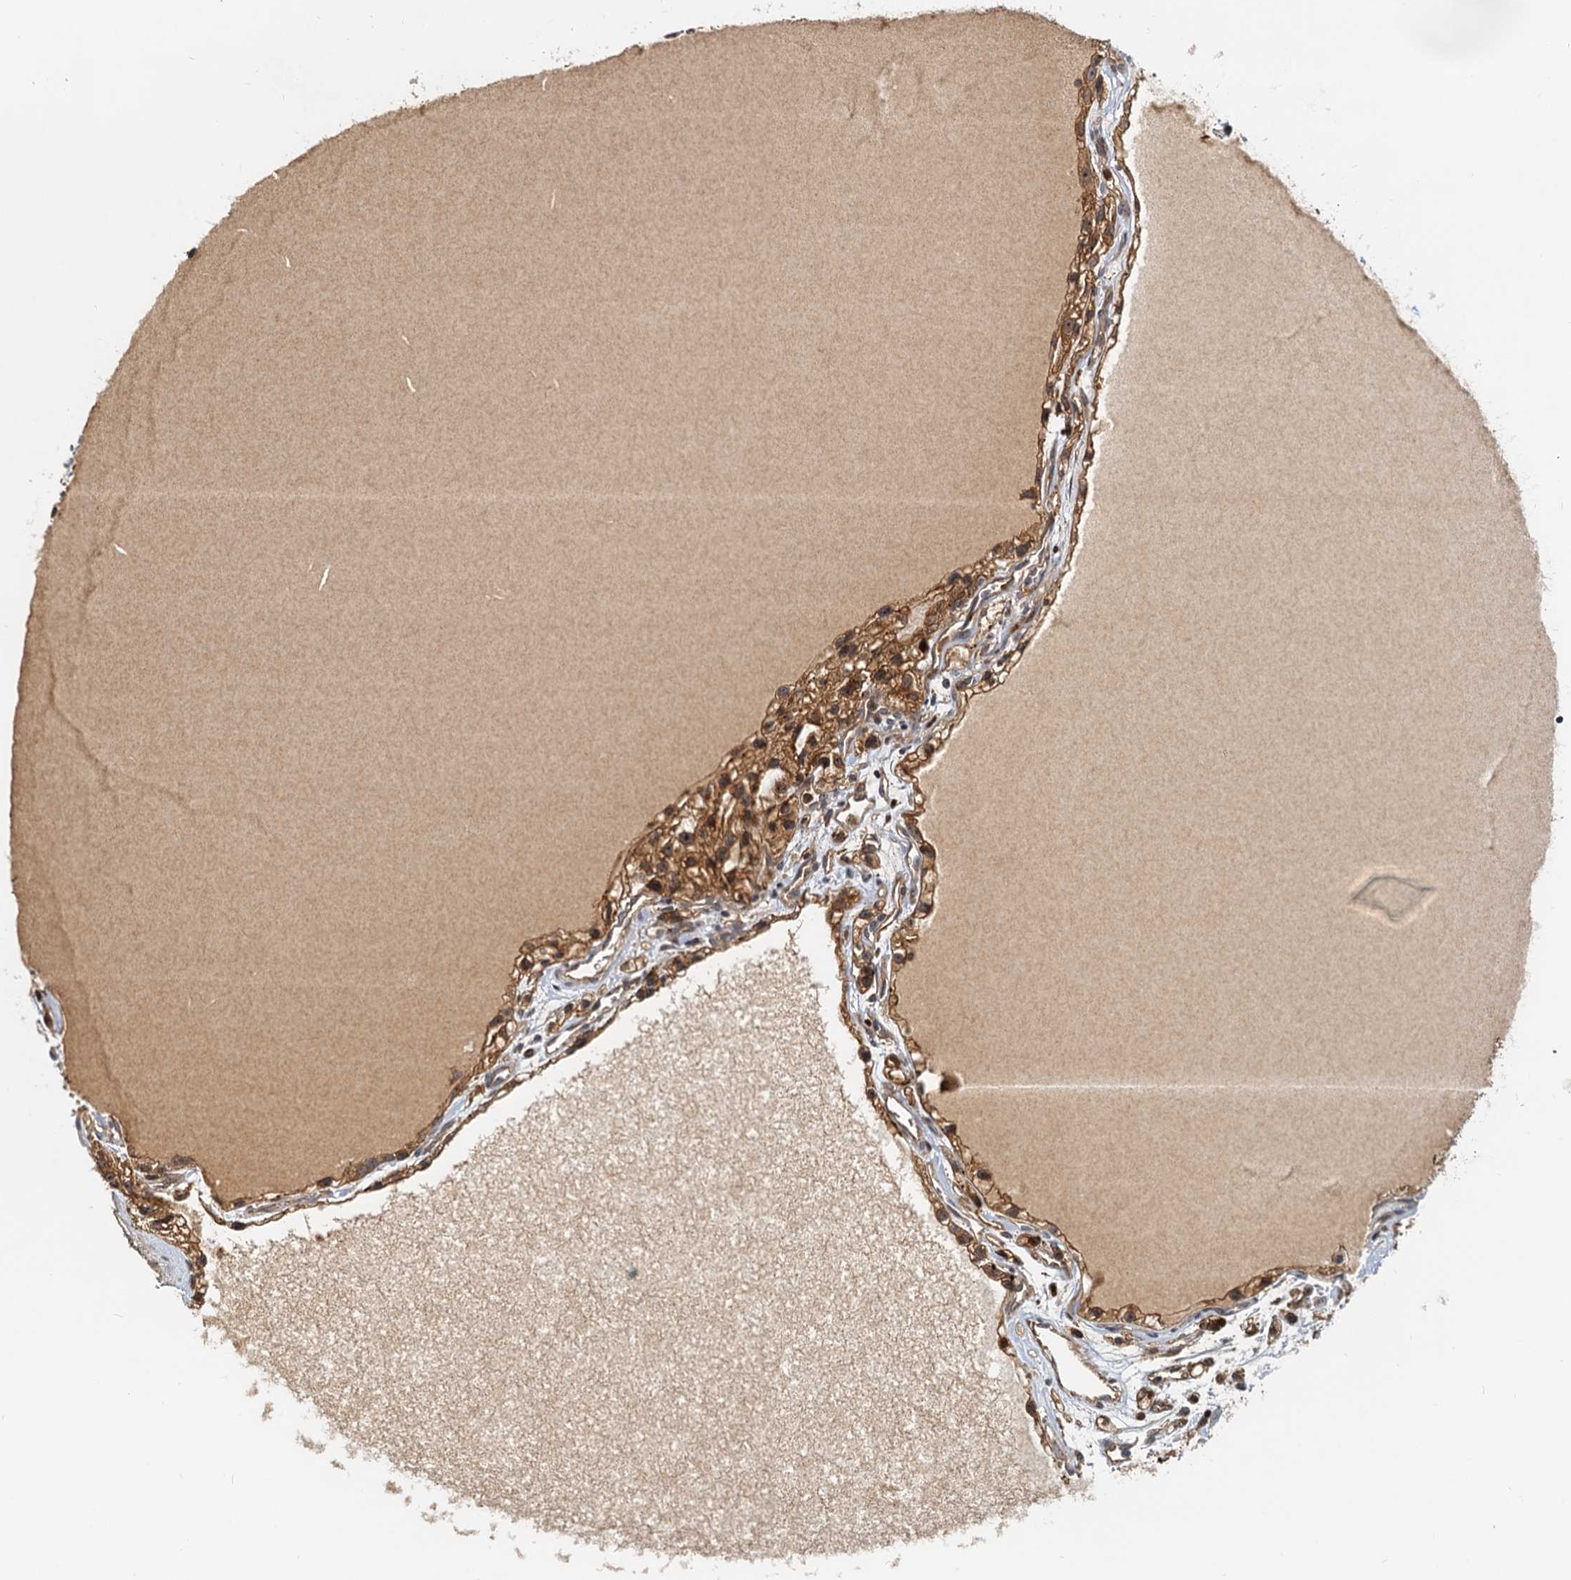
{"staining": {"intensity": "strong", "quantity": ">75%", "location": "cytoplasmic/membranous"}, "tissue": "renal cancer", "cell_type": "Tumor cells", "image_type": "cancer", "snomed": [{"axis": "morphology", "description": "Adenocarcinoma, NOS"}, {"axis": "topography", "description": "Kidney"}], "caption": "Immunohistochemistry micrograph of neoplastic tissue: human renal cancer stained using immunohistochemistry reveals high levels of strong protein expression localized specifically in the cytoplasmic/membranous of tumor cells, appearing as a cytoplasmic/membranous brown color.", "gene": "TOLLIP", "patient": {"sex": "female", "age": 57}}